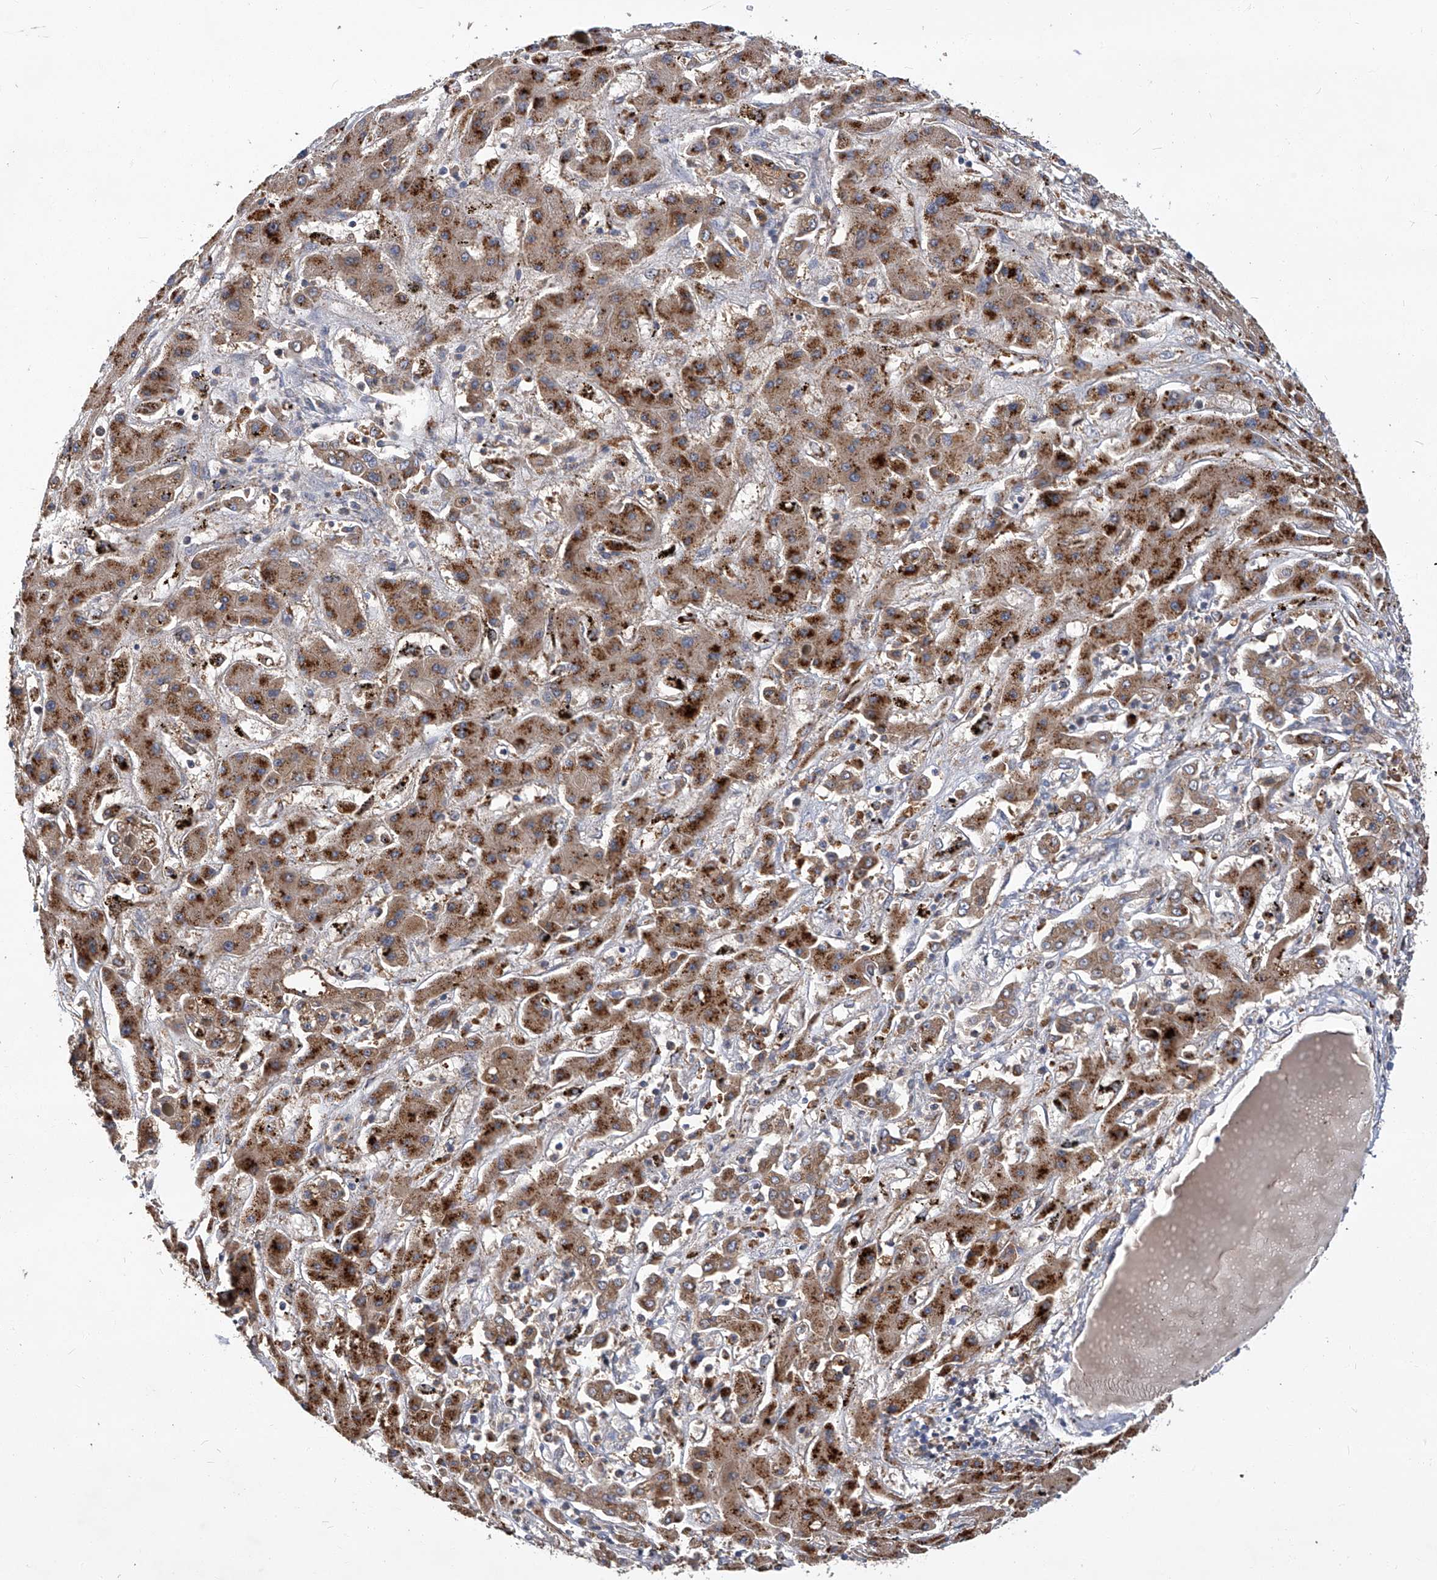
{"staining": {"intensity": "moderate", "quantity": ">75%", "location": "cytoplasmic/membranous"}, "tissue": "liver cancer", "cell_type": "Tumor cells", "image_type": "cancer", "snomed": [{"axis": "morphology", "description": "Cholangiocarcinoma"}, {"axis": "topography", "description": "Liver"}], "caption": "An IHC image of tumor tissue is shown. Protein staining in brown labels moderate cytoplasmic/membranous positivity in liver cancer (cholangiocarcinoma) within tumor cells.", "gene": "TNFRSF13B", "patient": {"sex": "male", "age": 67}}